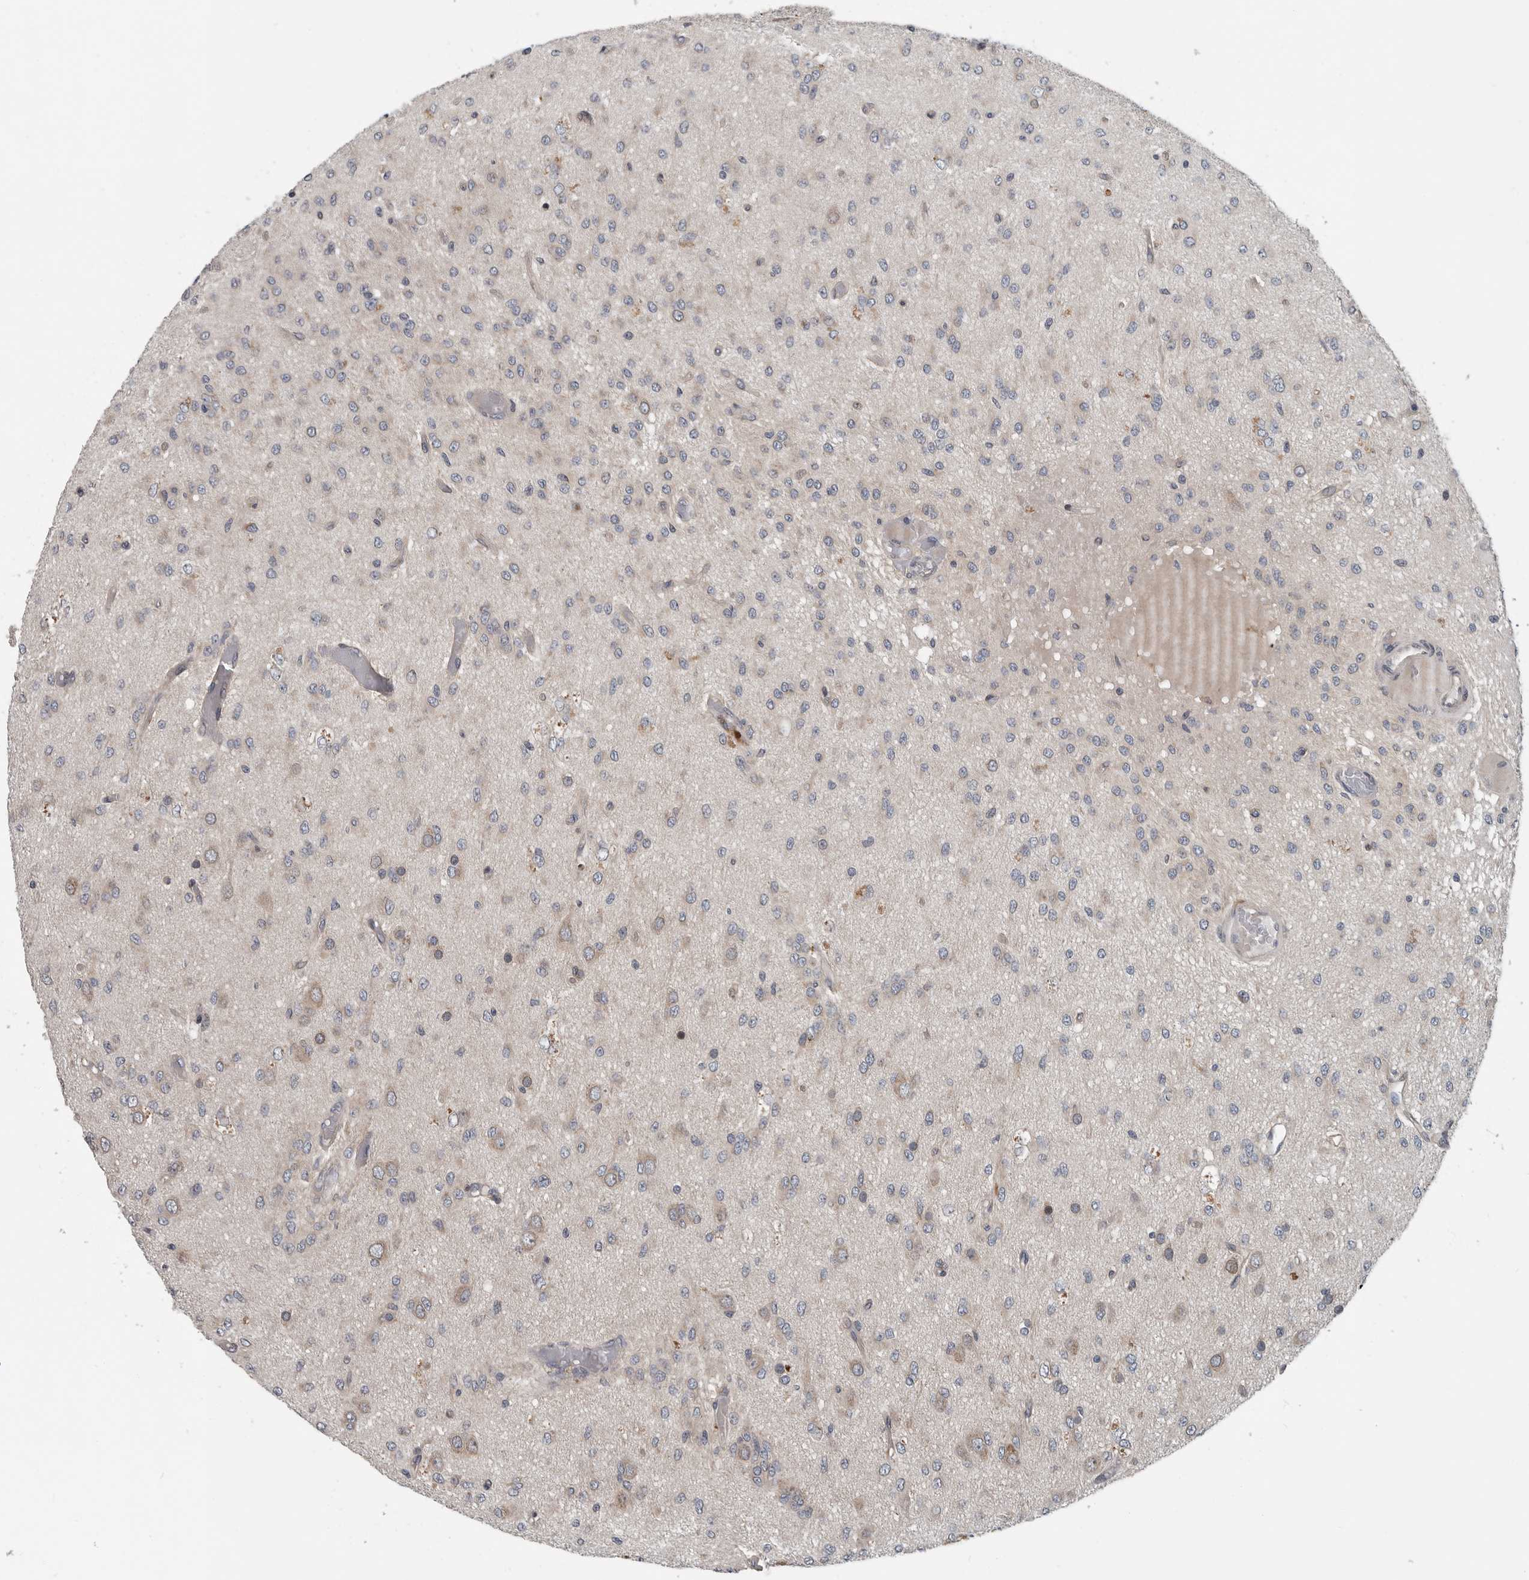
{"staining": {"intensity": "moderate", "quantity": "<25%", "location": "cytoplasmic/membranous"}, "tissue": "glioma", "cell_type": "Tumor cells", "image_type": "cancer", "snomed": [{"axis": "morphology", "description": "Glioma, malignant, High grade"}, {"axis": "topography", "description": "Brain"}], "caption": "Protein expression analysis of malignant glioma (high-grade) shows moderate cytoplasmic/membranous positivity in approximately <25% of tumor cells.", "gene": "TMEM199", "patient": {"sex": "female", "age": 59}}